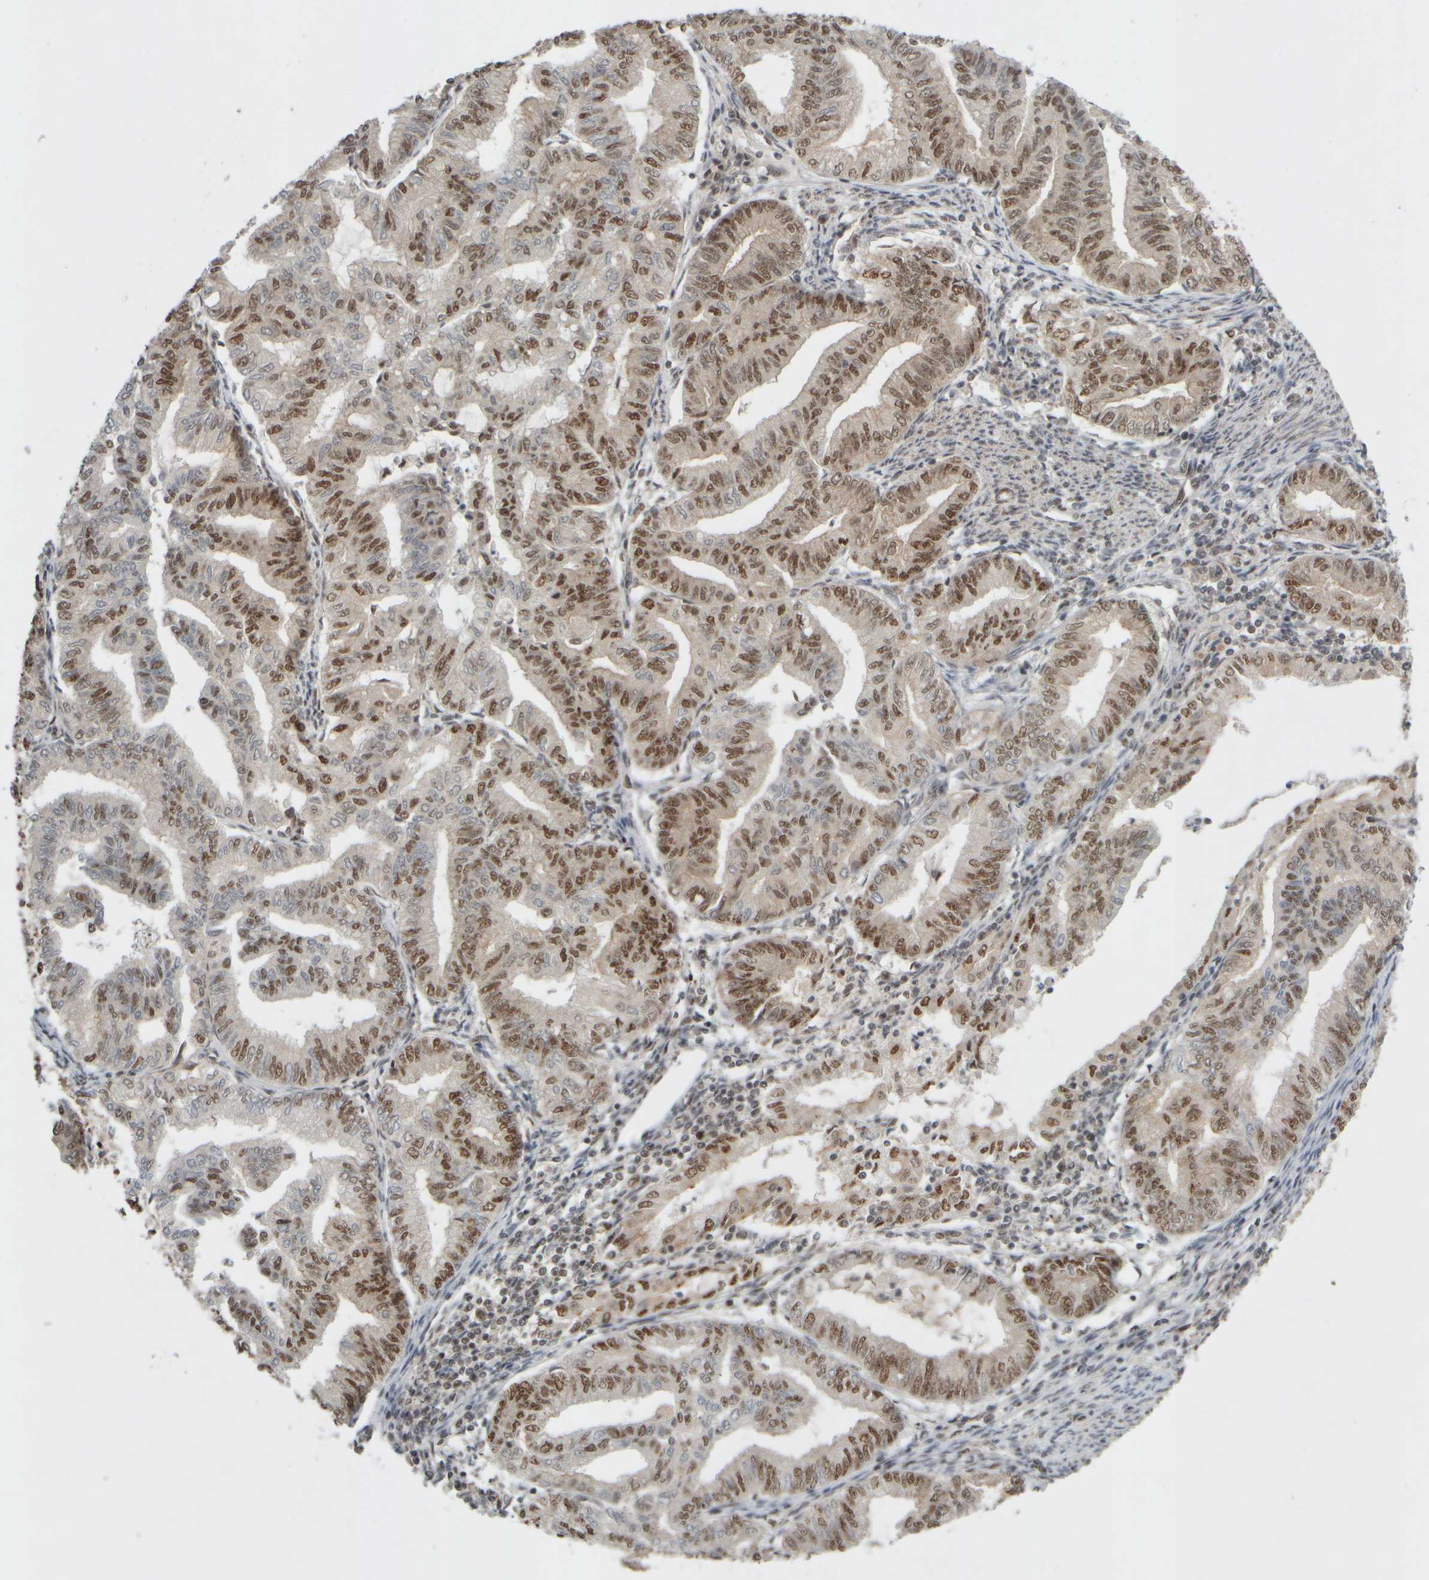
{"staining": {"intensity": "moderate", "quantity": ">75%", "location": "nuclear"}, "tissue": "endometrial cancer", "cell_type": "Tumor cells", "image_type": "cancer", "snomed": [{"axis": "morphology", "description": "Adenocarcinoma, NOS"}, {"axis": "topography", "description": "Endometrium"}], "caption": "DAB (3,3'-diaminobenzidine) immunohistochemical staining of endometrial adenocarcinoma demonstrates moderate nuclear protein staining in approximately >75% of tumor cells.", "gene": "SYNRG", "patient": {"sex": "female", "age": 79}}